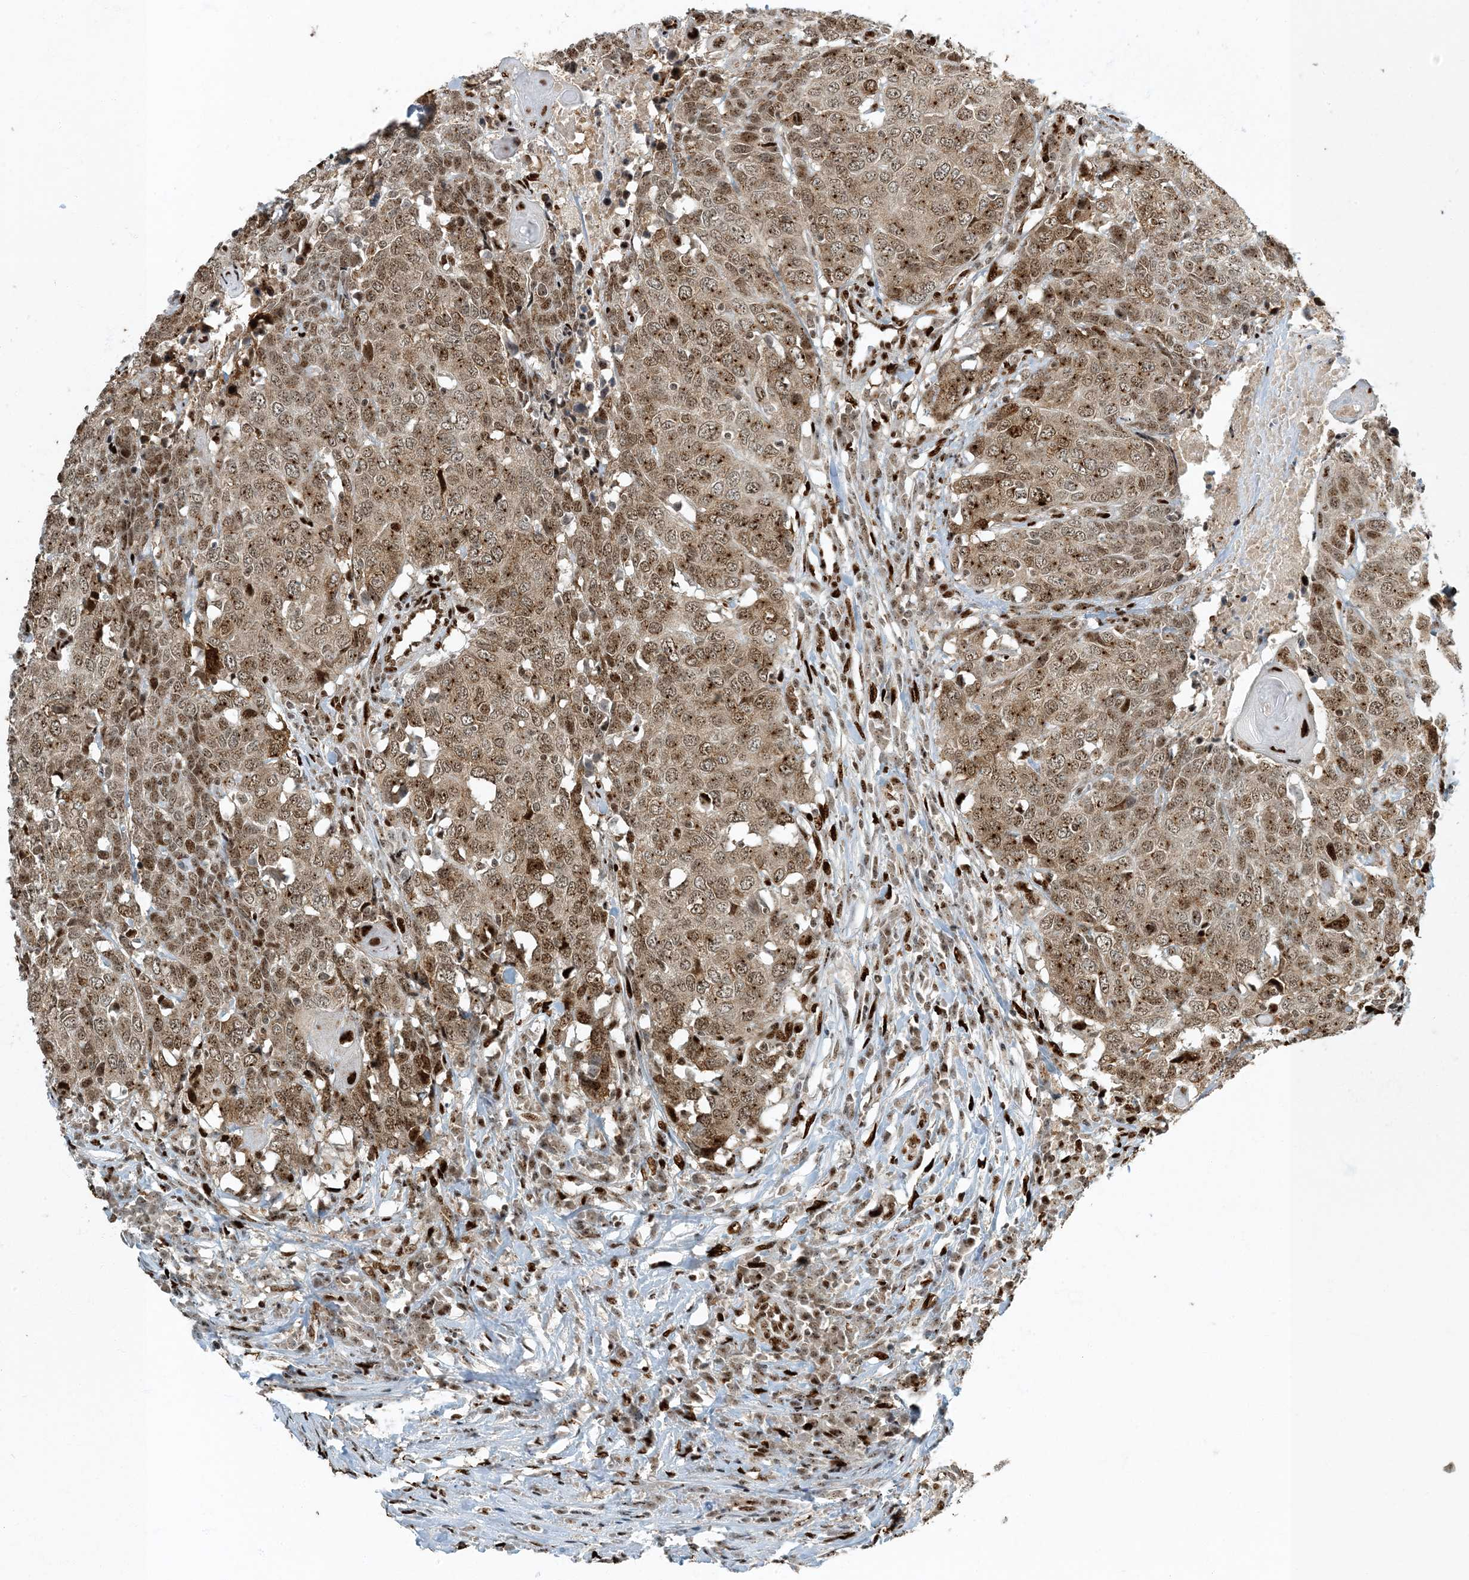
{"staining": {"intensity": "moderate", "quantity": ">75%", "location": "cytoplasmic/membranous,nuclear"}, "tissue": "head and neck cancer", "cell_type": "Tumor cells", "image_type": "cancer", "snomed": [{"axis": "morphology", "description": "Squamous cell carcinoma, NOS"}, {"axis": "topography", "description": "Head-Neck"}], "caption": "Approximately >75% of tumor cells in human head and neck squamous cell carcinoma display moderate cytoplasmic/membranous and nuclear protein positivity as visualized by brown immunohistochemical staining.", "gene": "MBD1", "patient": {"sex": "male", "age": 66}}